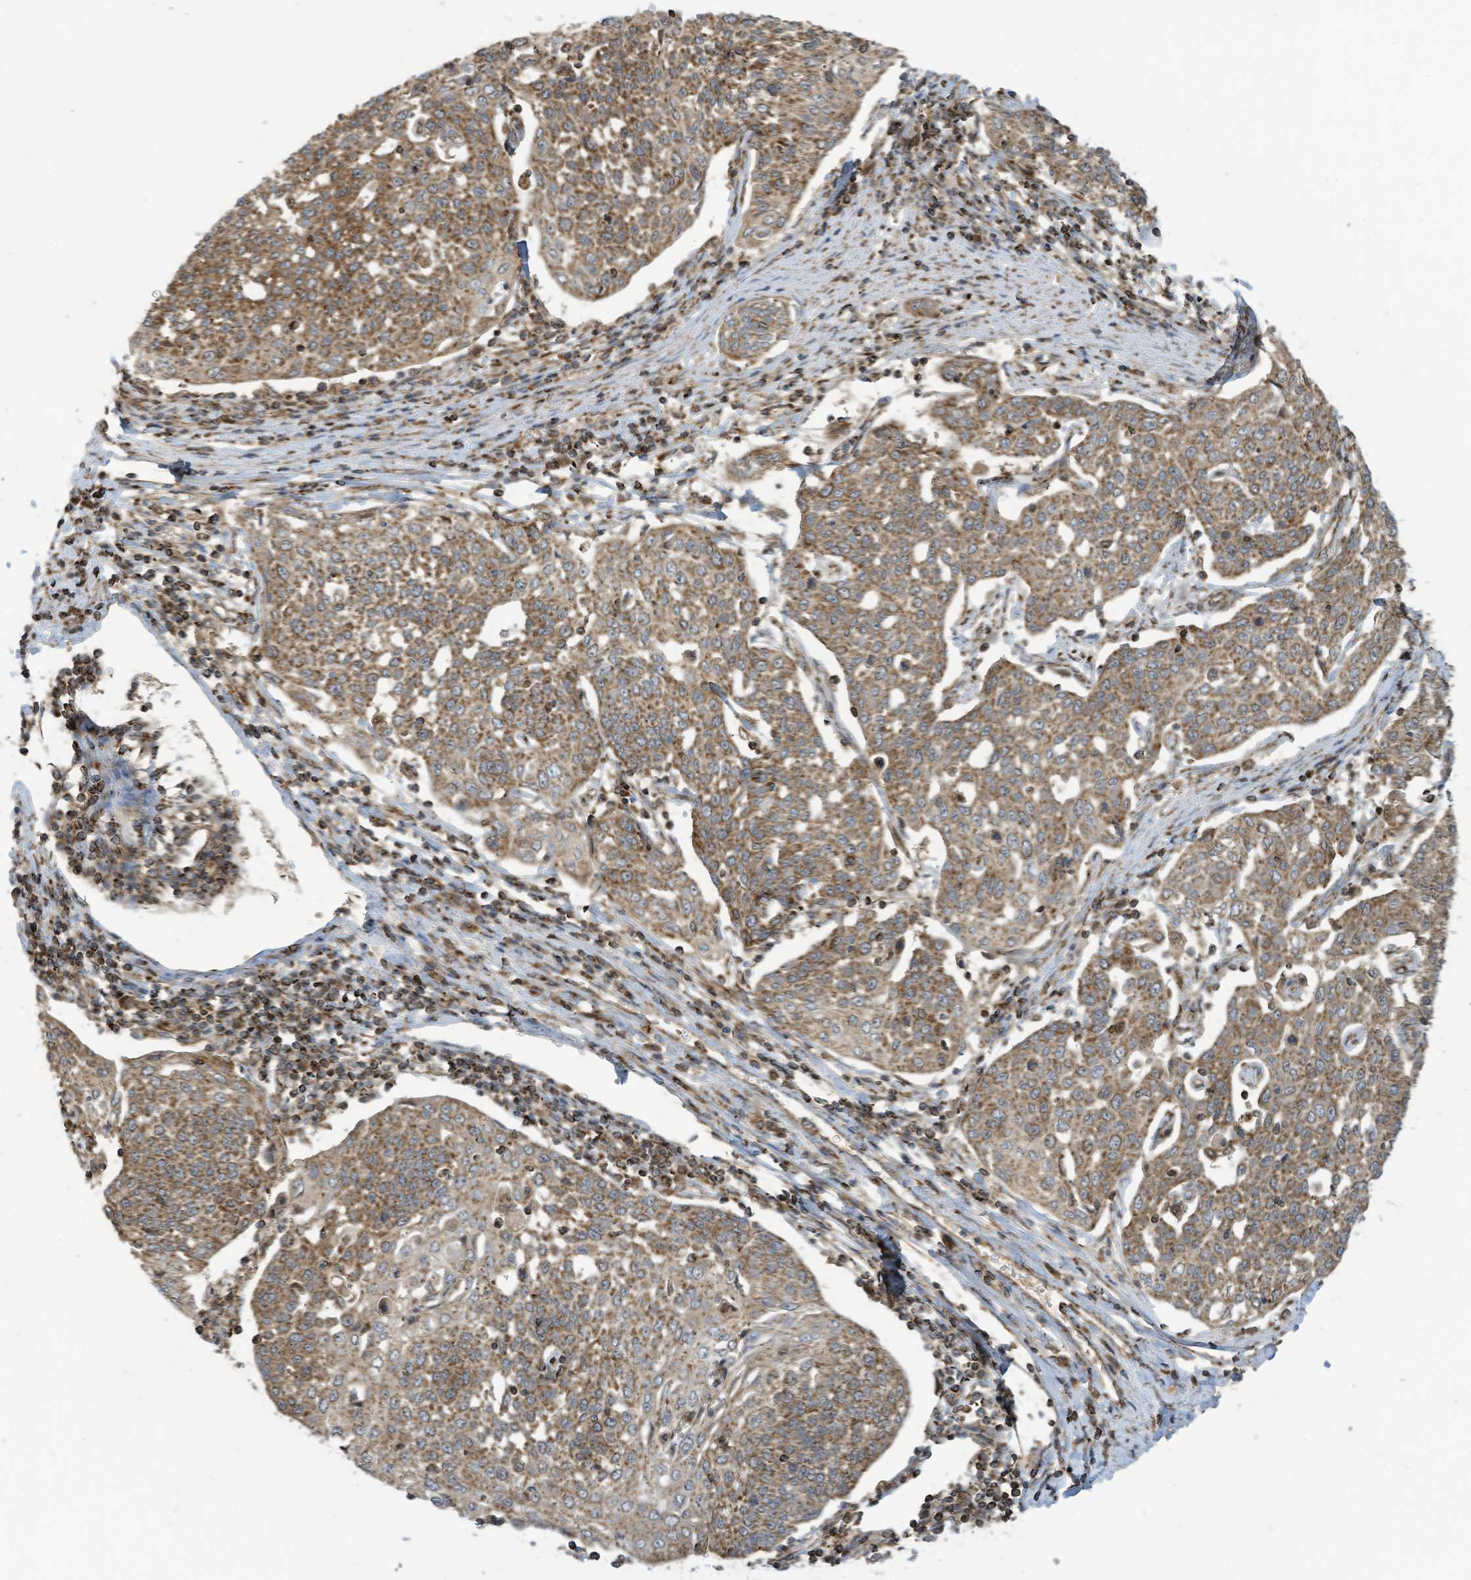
{"staining": {"intensity": "moderate", "quantity": ">75%", "location": "cytoplasmic/membranous"}, "tissue": "cervical cancer", "cell_type": "Tumor cells", "image_type": "cancer", "snomed": [{"axis": "morphology", "description": "Squamous cell carcinoma, NOS"}, {"axis": "topography", "description": "Cervix"}], "caption": "Human cervical cancer stained for a protein (brown) shows moderate cytoplasmic/membranous positive staining in about >75% of tumor cells.", "gene": "COX10", "patient": {"sex": "female", "age": 34}}